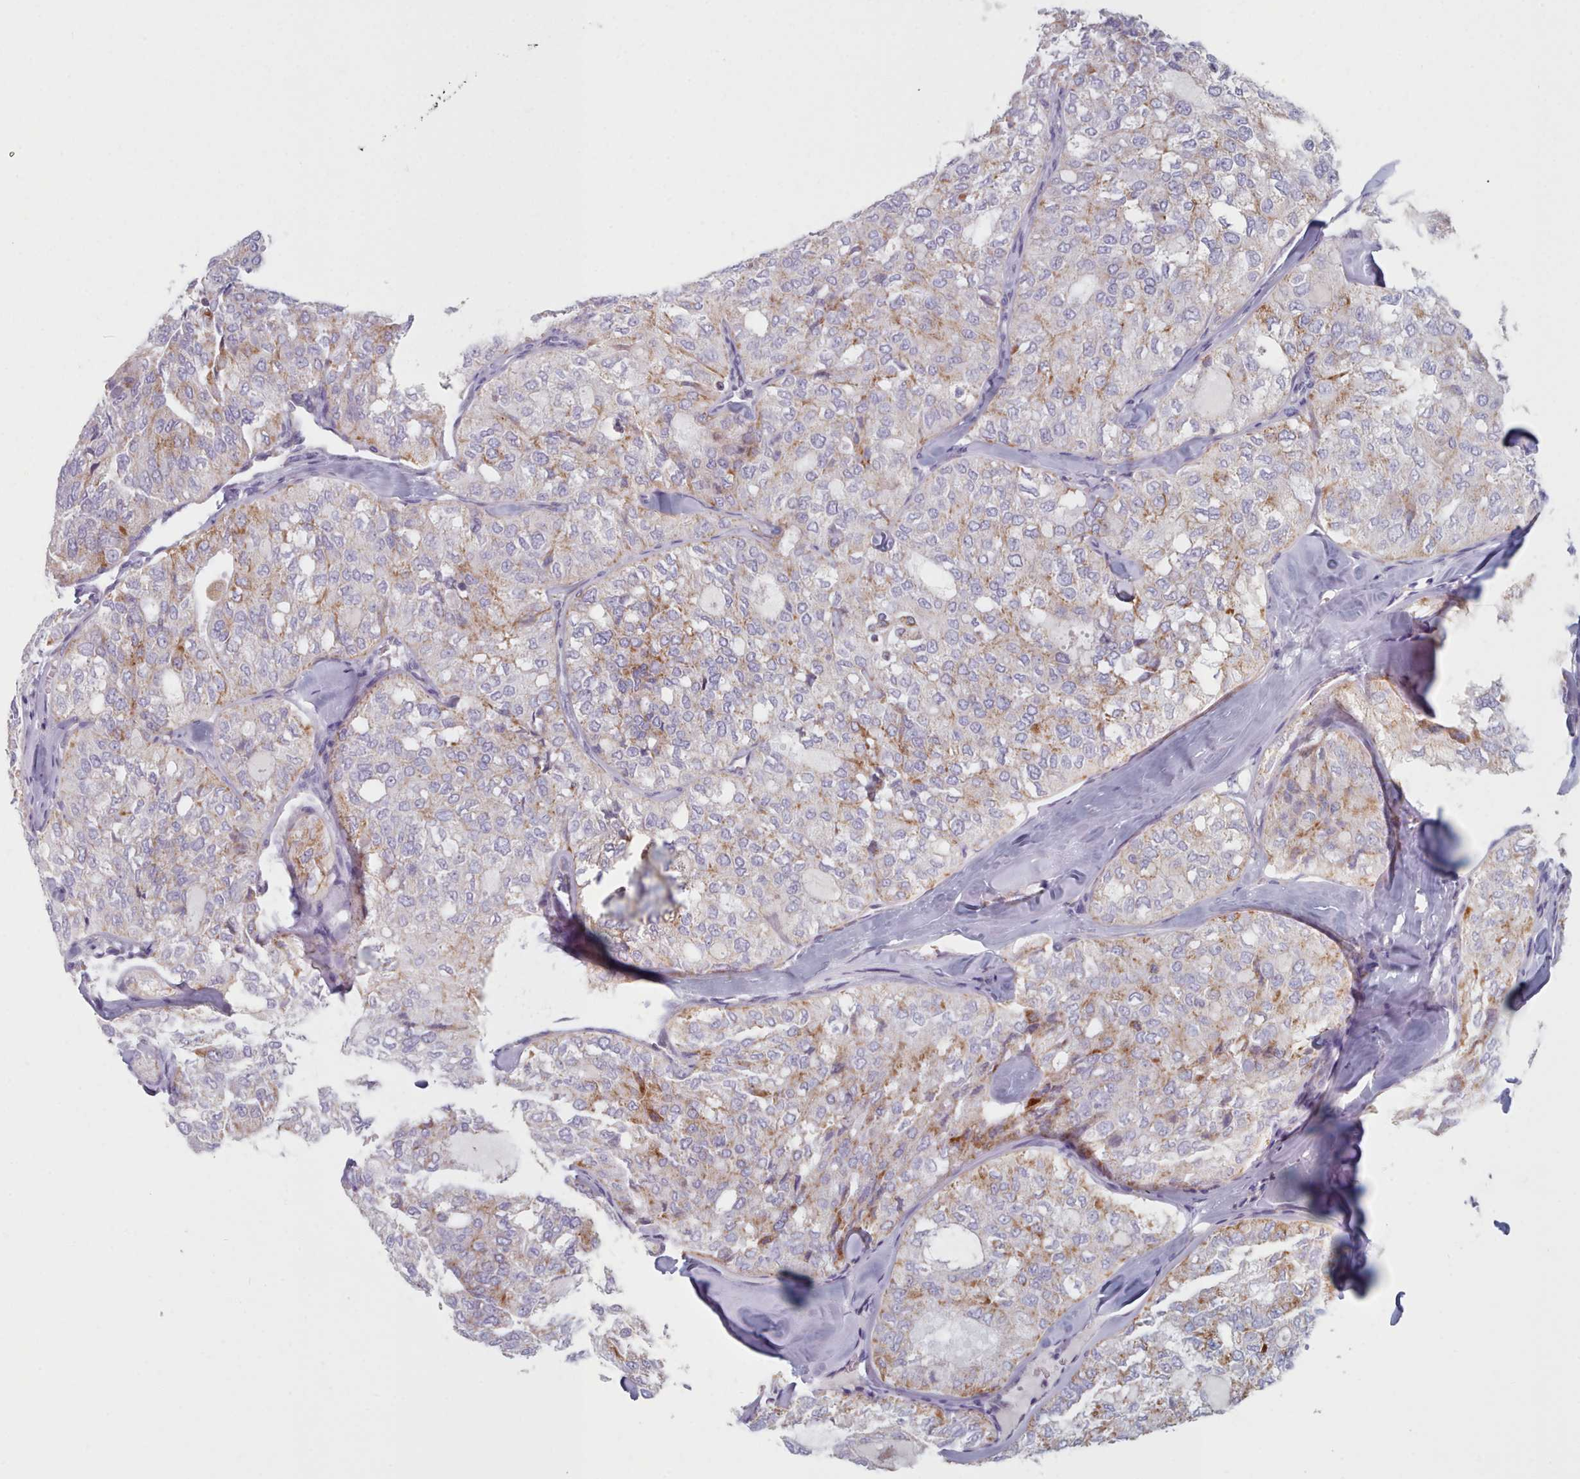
{"staining": {"intensity": "moderate", "quantity": "<25%", "location": "cytoplasmic/membranous"}, "tissue": "thyroid cancer", "cell_type": "Tumor cells", "image_type": "cancer", "snomed": [{"axis": "morphology", "description": "Follicular adenoma carcinoma, NOS"}, {"axis": "topography", "description": "Thyroid gland"}], "caption": "DAB (3,3'-diaminobenzidine) immunohistochemical staining of thyroid follicular adenoma carcinoma reveals moderate cytoplasmic/membranous protein staining in approximately <25% of tumor cells. The protein is stained brown, and the nuclei are stained in blue (DAB (3,3'-diaminobenzidine) IHC with brightfield microscopy, high magnification).", "gene": "FAM170B", "patient": {"sex": "male", "age": 75}}